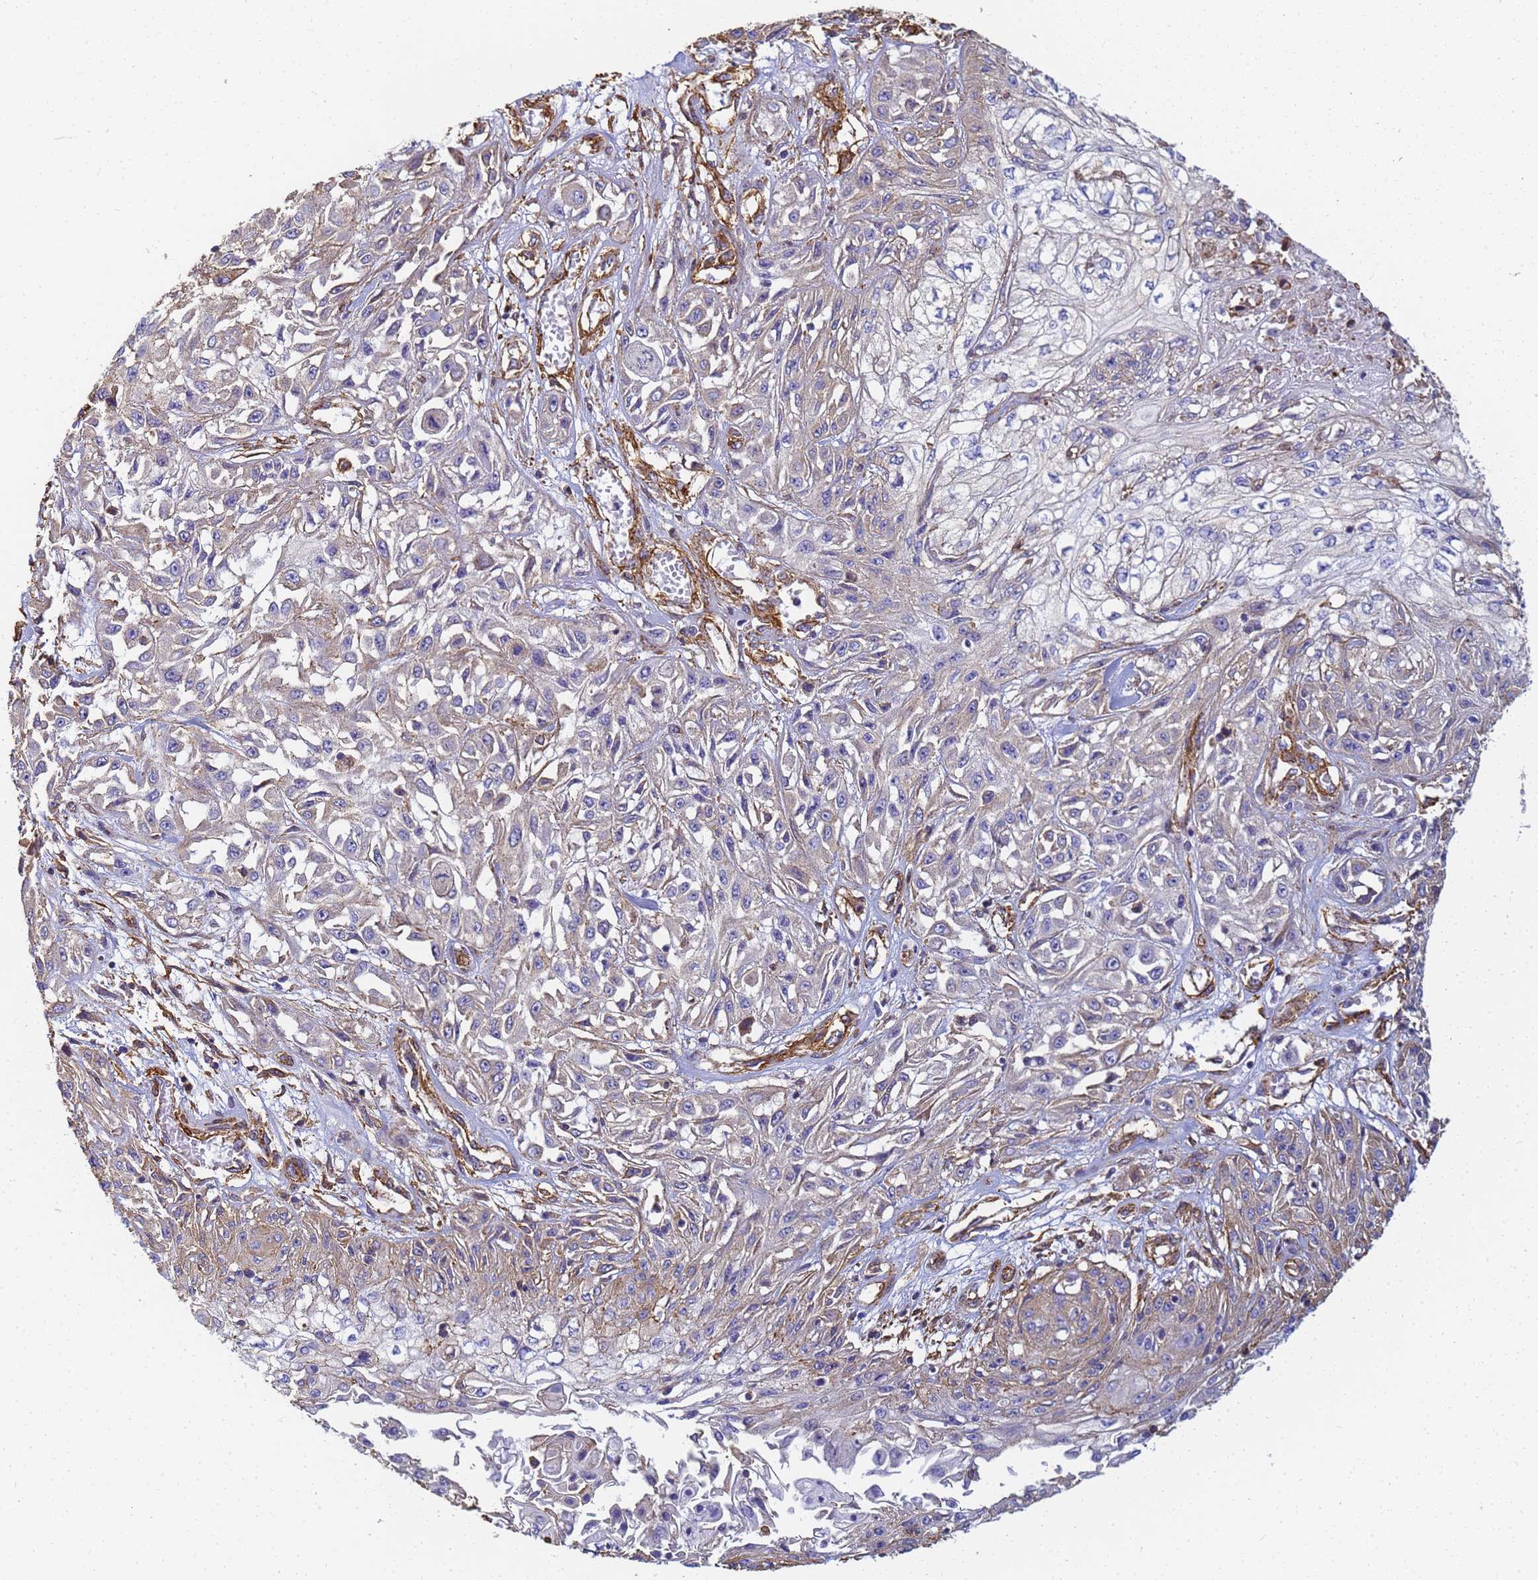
{"staining": {"intensity": "weak", "quantity": "<25%", "location": "cytoplasmic/membranous"}, "tissue": "skin cancer", "cell_type": "Tumor cells", "image_type": "cancer", "snomed": [{"axis": "morphology", "description": "Squamous cell carcinoma, NOS"}, {"axis": "morphology", "description": "Squamous cell carcinoma, metastatic, NOS"}, {"axis": "topography", "description": "Skin"}, {"axis": "topography", "description": "Lymph node"}], "caption": "Protein analysis of skin squamous cell carcinoma demonstrates no significant positivity in tumor cells.", "gene": "TPM1", "patient": {"sex": "male", "age": 75}}